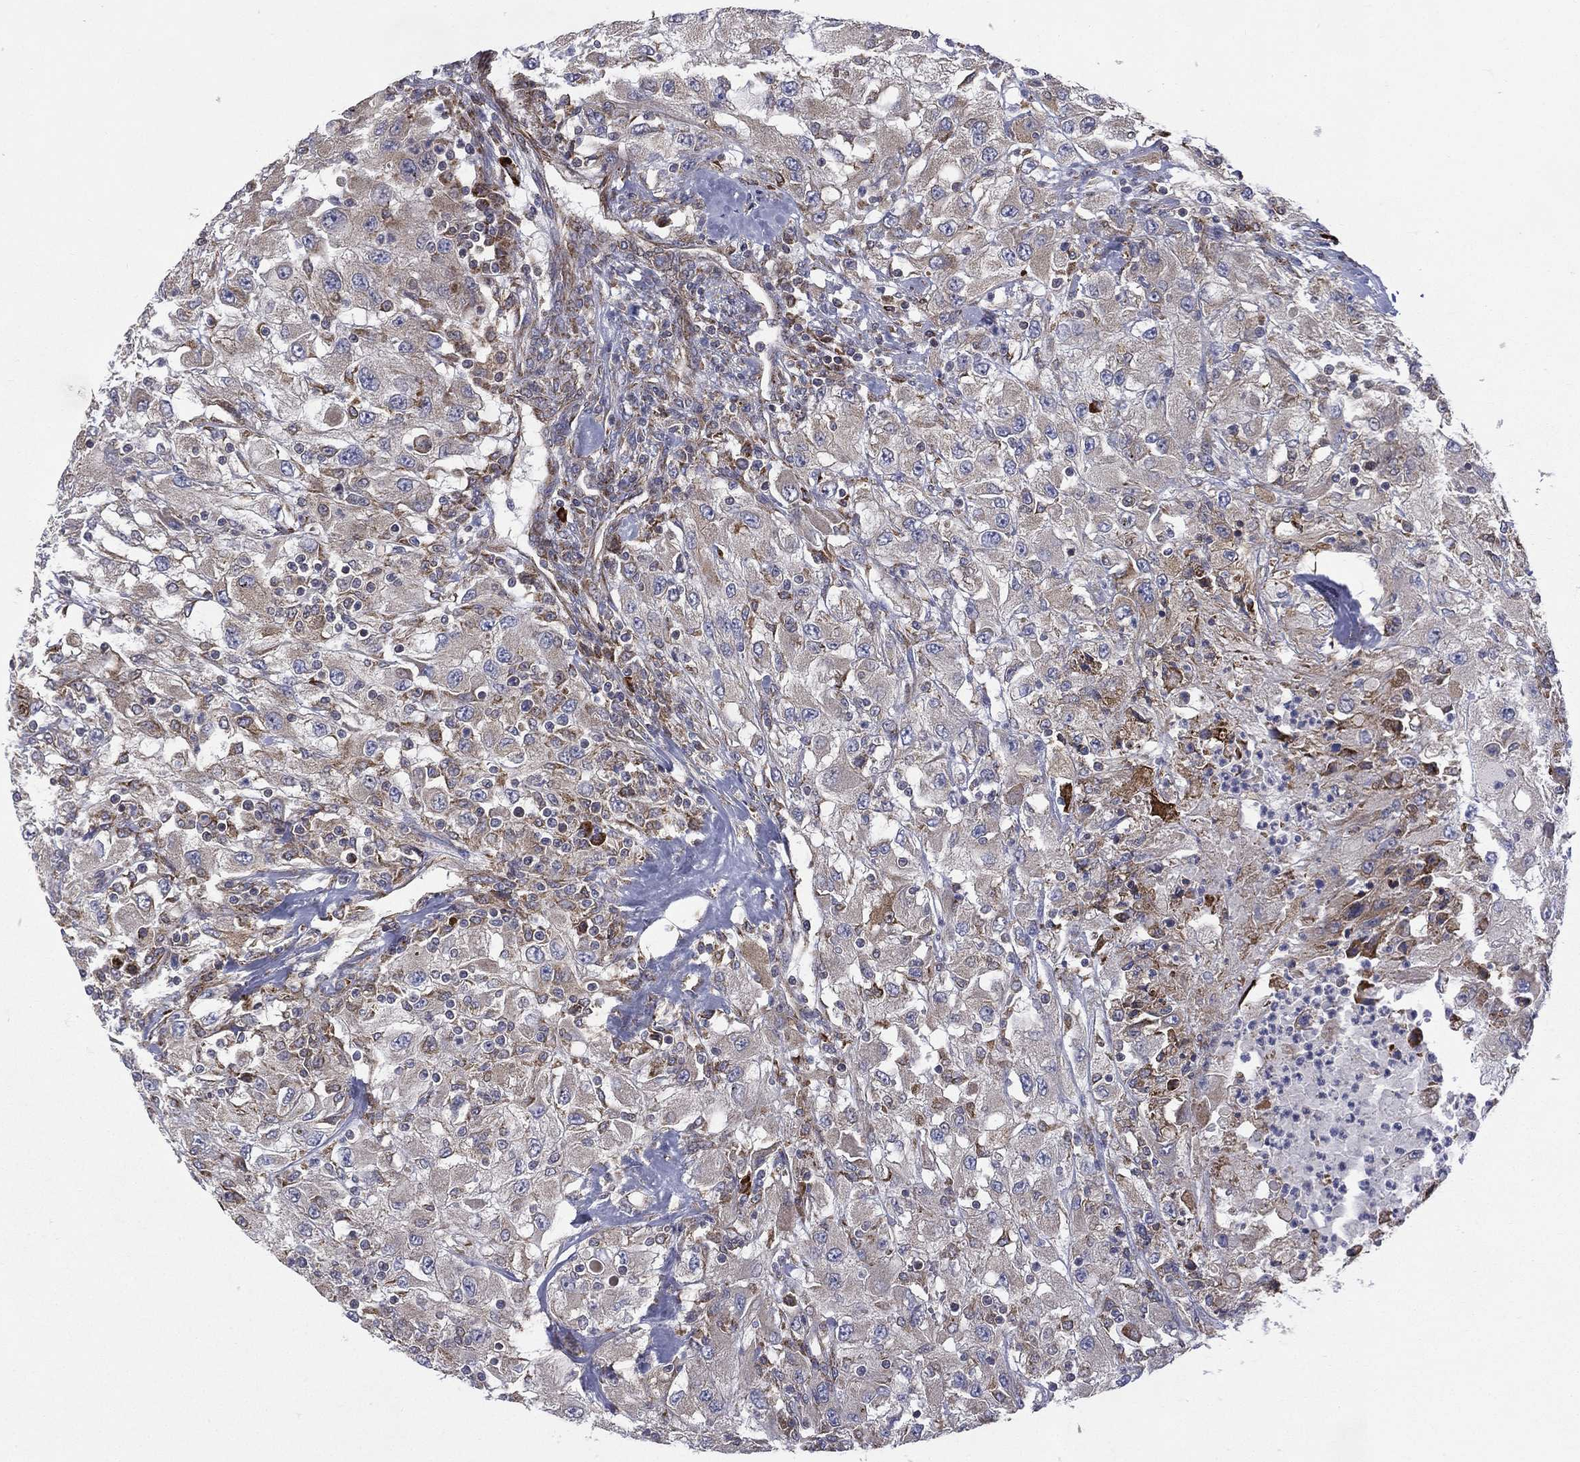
{"staining": {"intensity": "moderate", "quantity": "<25%", "location": "cytoplasmic/membranous"}, "tissue": "renal cancer", "cell_type": "Tumor cells", "image_type": "cancer", "snomed": [{"axis": "morphology", "description": "Adenocarcinoma, NOS"}, {"axis": "topography", "description": "Kidney"}], "caption": "A micrograph of renal cancer (adenocarcinoma) stained for a protein exhibits moderate cytoplasmic/membranous brown staining in tumor cells. (IHC, brightfield microscopy, high magnification).", "gene": "C20orf96", "patient": {"sex": "female", "age": 67}}